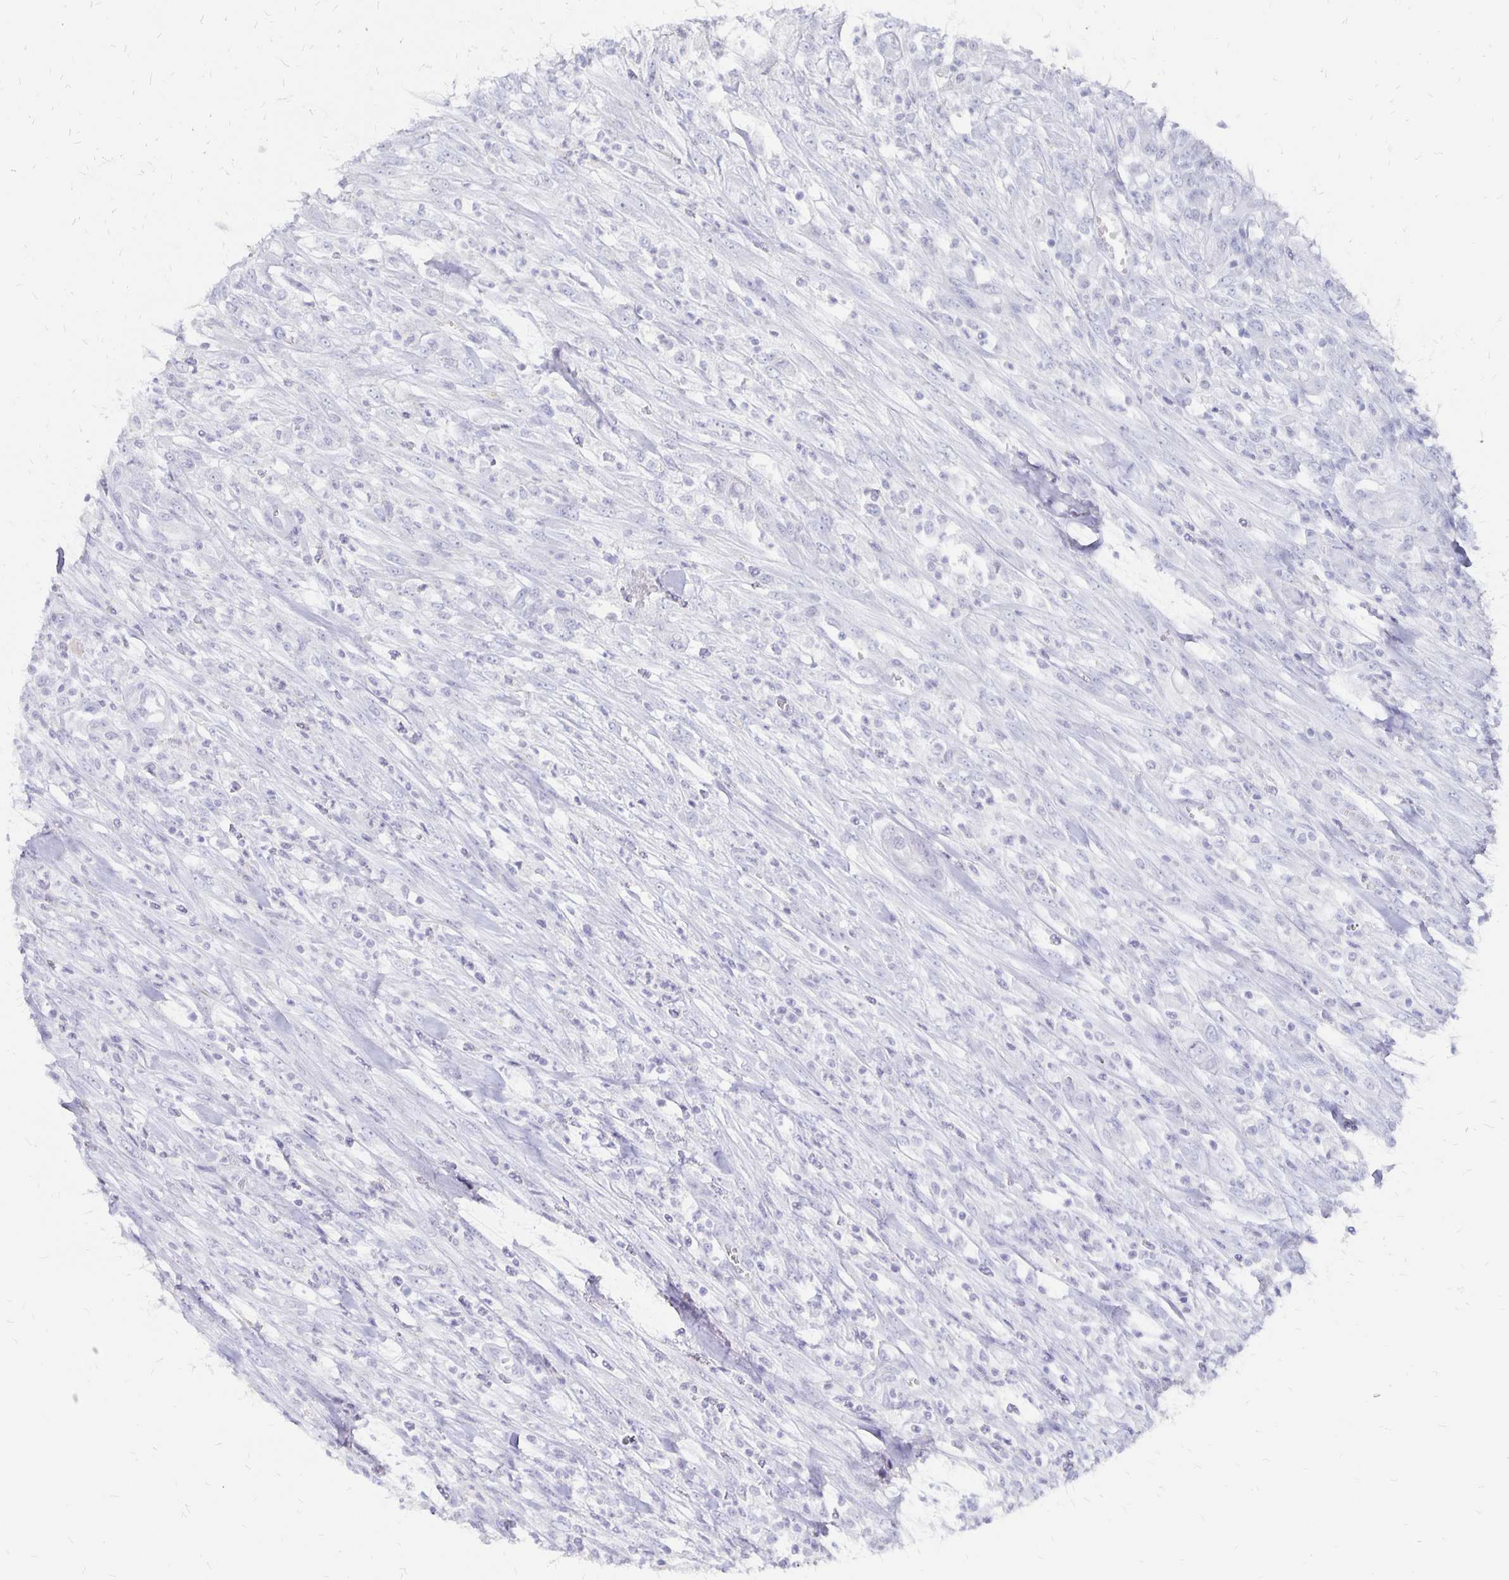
{"staining": {"intensity": "negative", "quantity": "none", "location": "none"}, "tissue": "colorectal cancer", "cell_type": "Tumor cells", "image_type": "cancer", "snomed": [{"axis": "morphology", "description": "Adenocarcinoma, NOS"}, {"axis": "topography", "description": "Colon"}], "caption": "Micrograph shows no significant protein staining in tumor cells of colorectal adenocarcinoma.", "gene": "SYT2", "patient": {"sex": "male", "age": 65}}